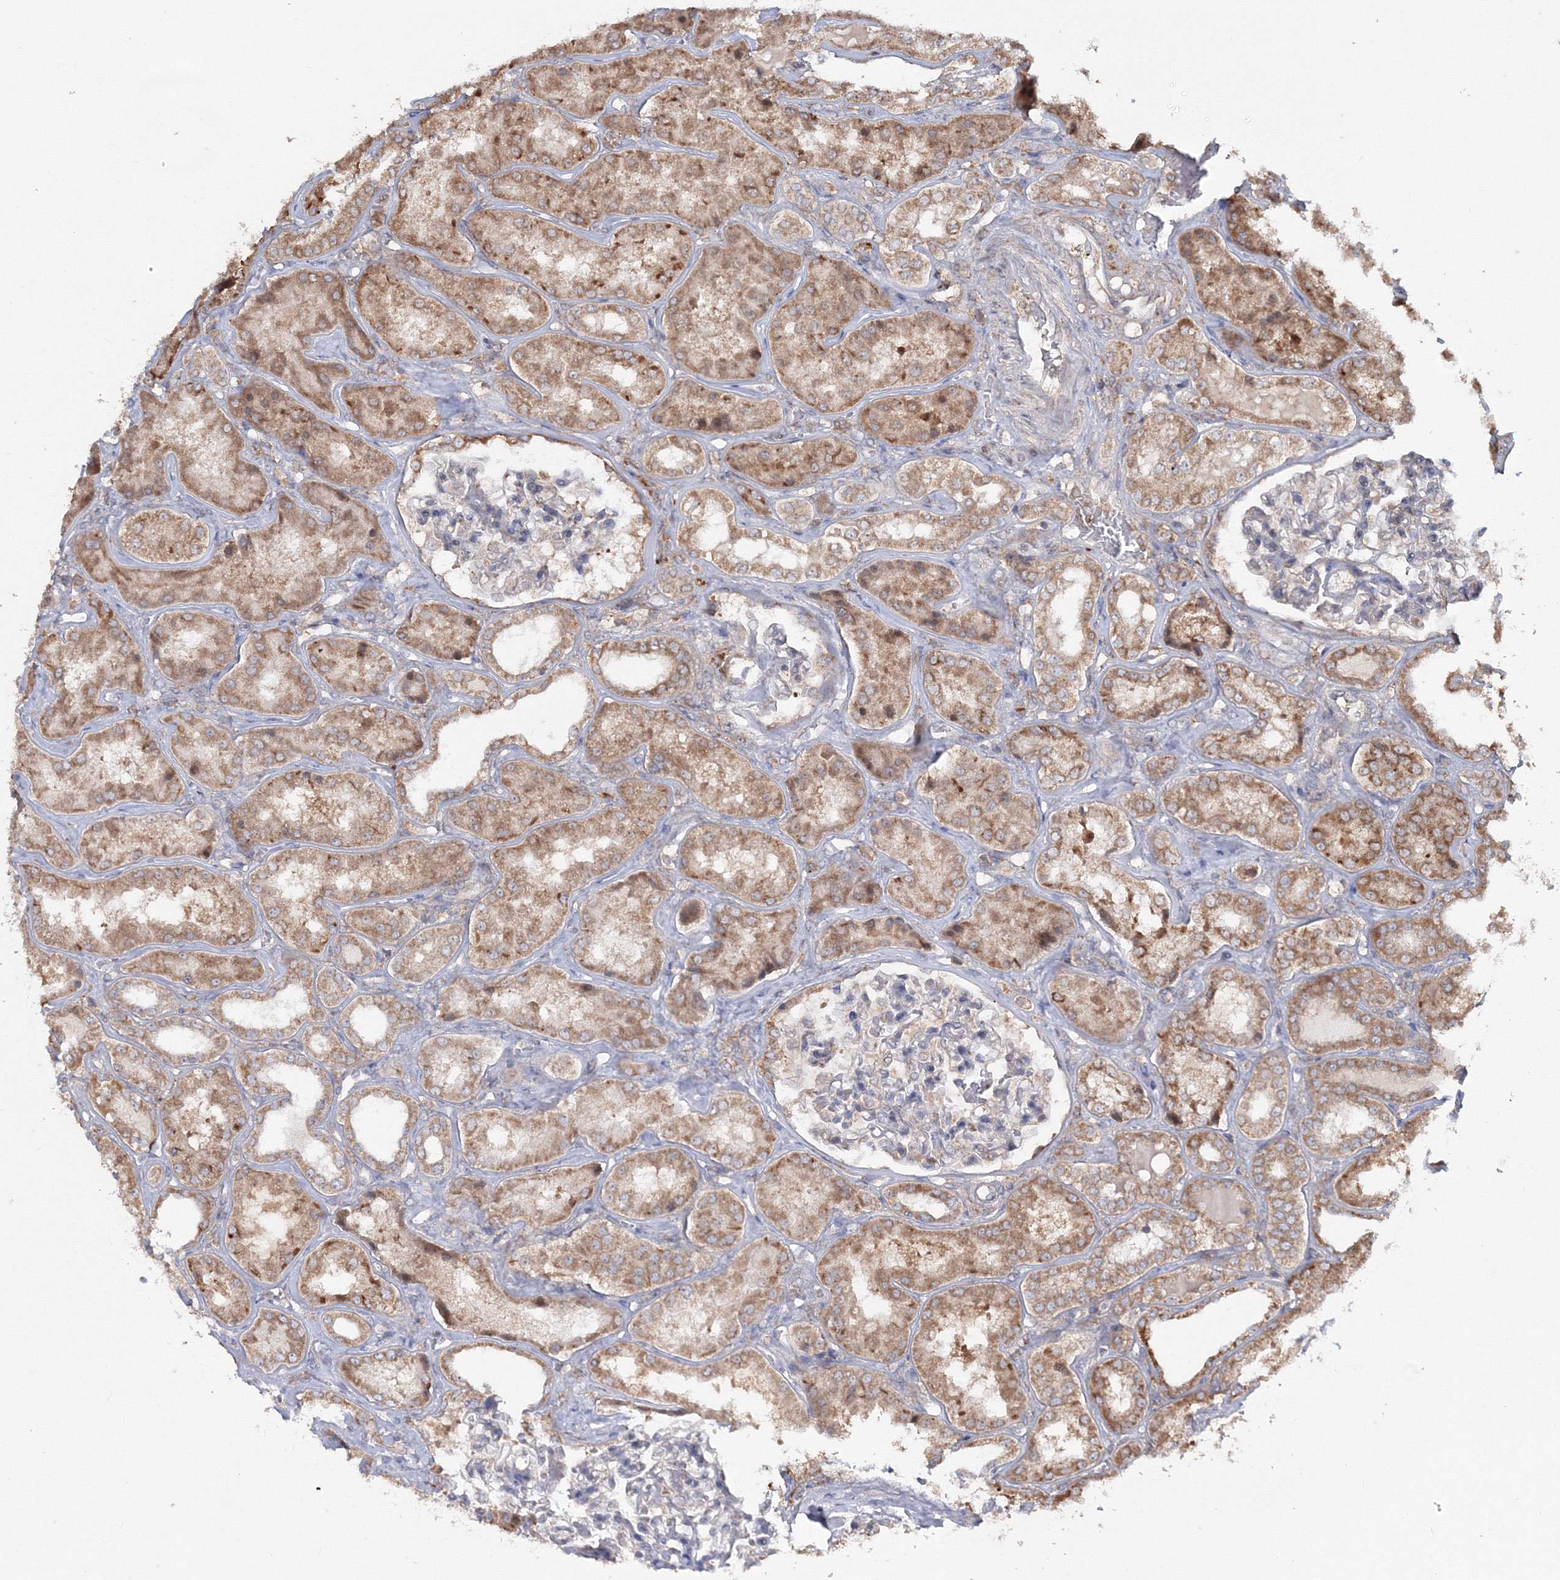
{"staining": {"intensity": "negative", "quantity": "none", "location": "none"}, "tissue": "kidney", "cell_type": "Cells in glomeruli", "image_type": "normal", "snomed": [{"axis": "morphology", "description": "Normal tissue, NOS"}, {"axis": "topography", "description": "Kidney"}], "caption": "The immunohistochemistry photomicrograph has no significant expression in cells in glomeruli of kidney. Nuclei are stained in blue.", "gene": "PEX13", "patient": {"sex": "female", "age": 56}}